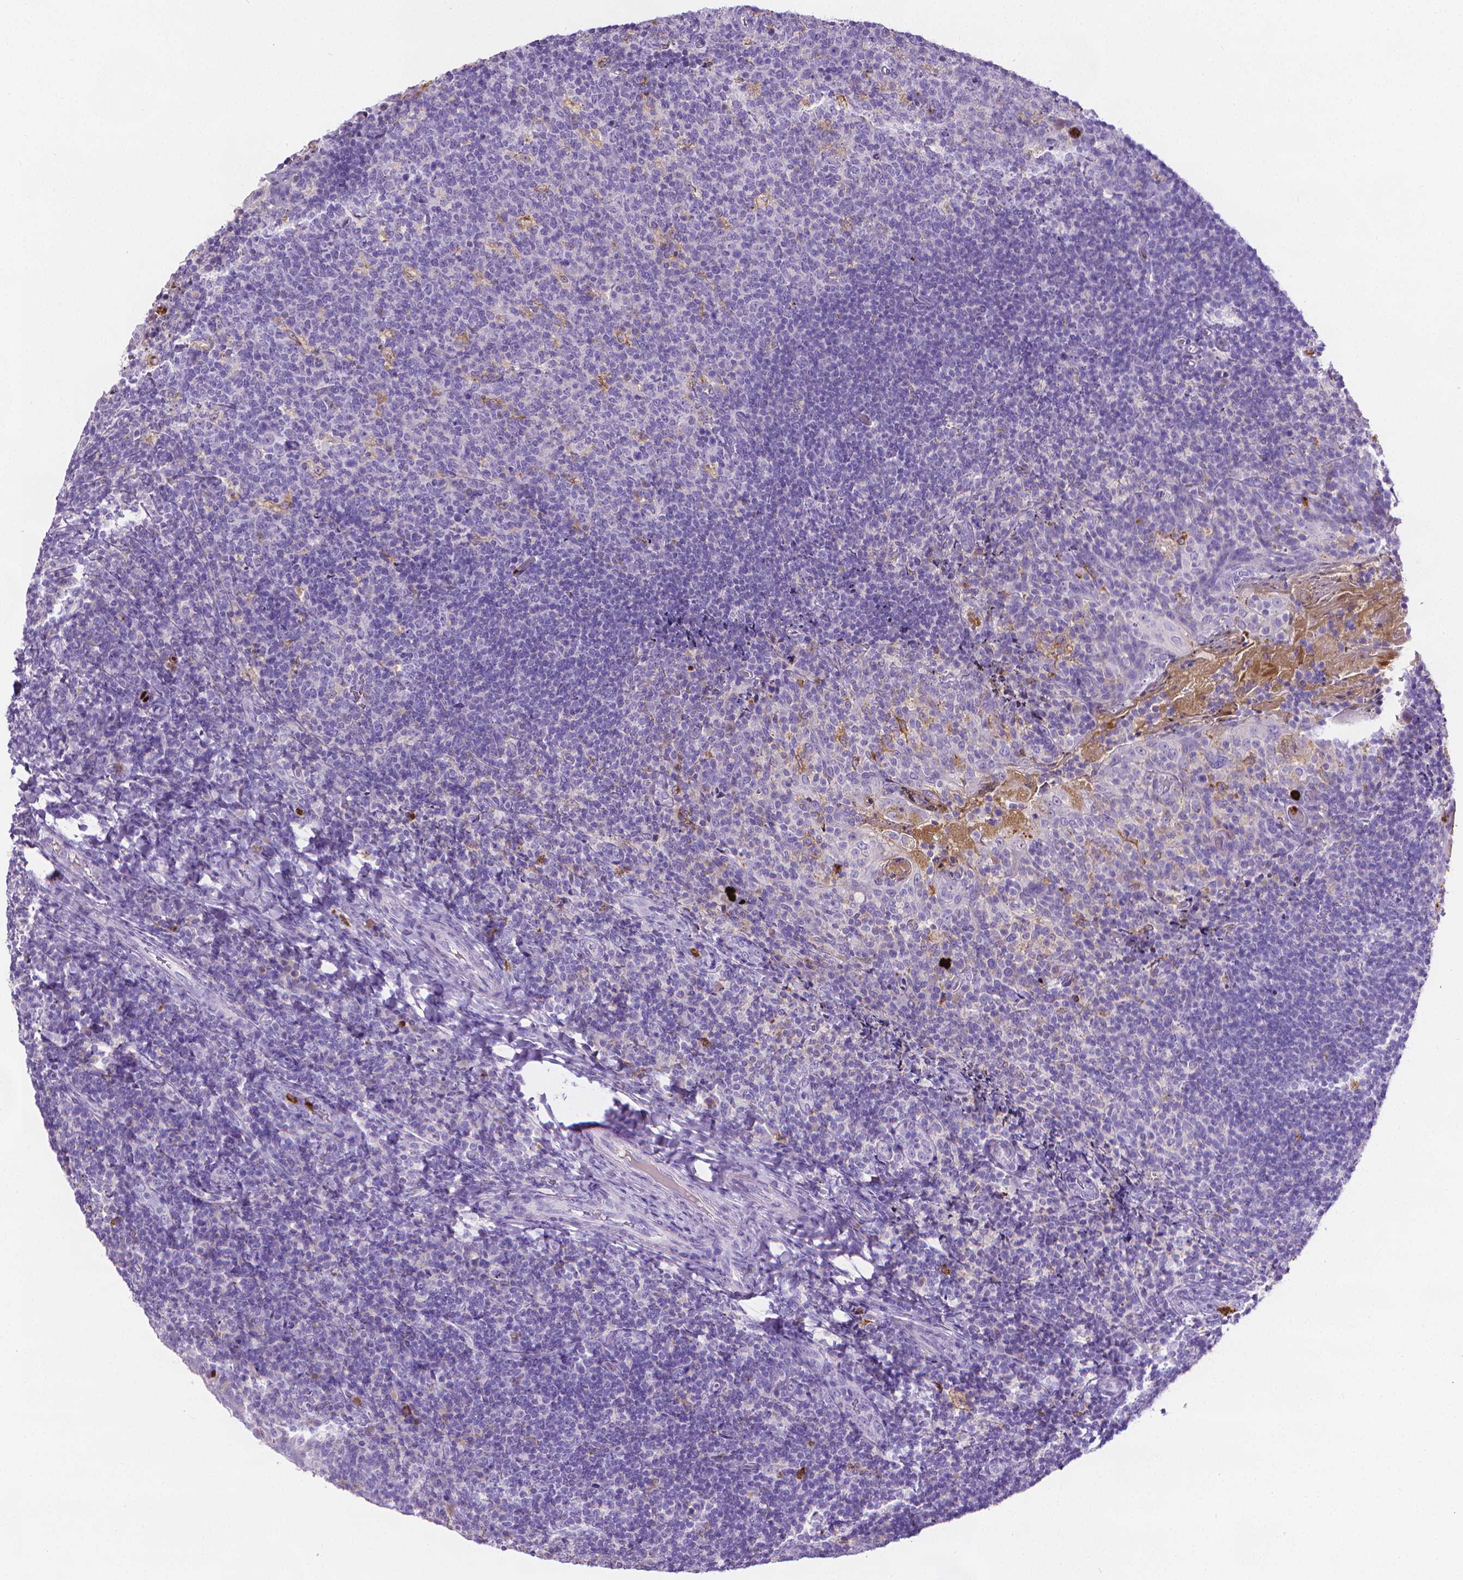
{"staining": {"intensity": "negative", "quantity": "none", "location": "none"}, "tissue": "tonsil", "cell_type": "Germinal center cells", "image_type": "normal", "snomed": [{"axis": "morphology", "description": "Normal tissue, NOS"}, {"axis": "topography", "description": "Tonsil"}], "caption": "Immunohistochemistry micrograph of unremarkable tonsil: tonsil stained with DAB (3,3'-diaminobenzidine) exhibits no significant protein staining in germinal center cells.", "gene": "MMP9", "patient": {"sex": "female", "age": 10}}